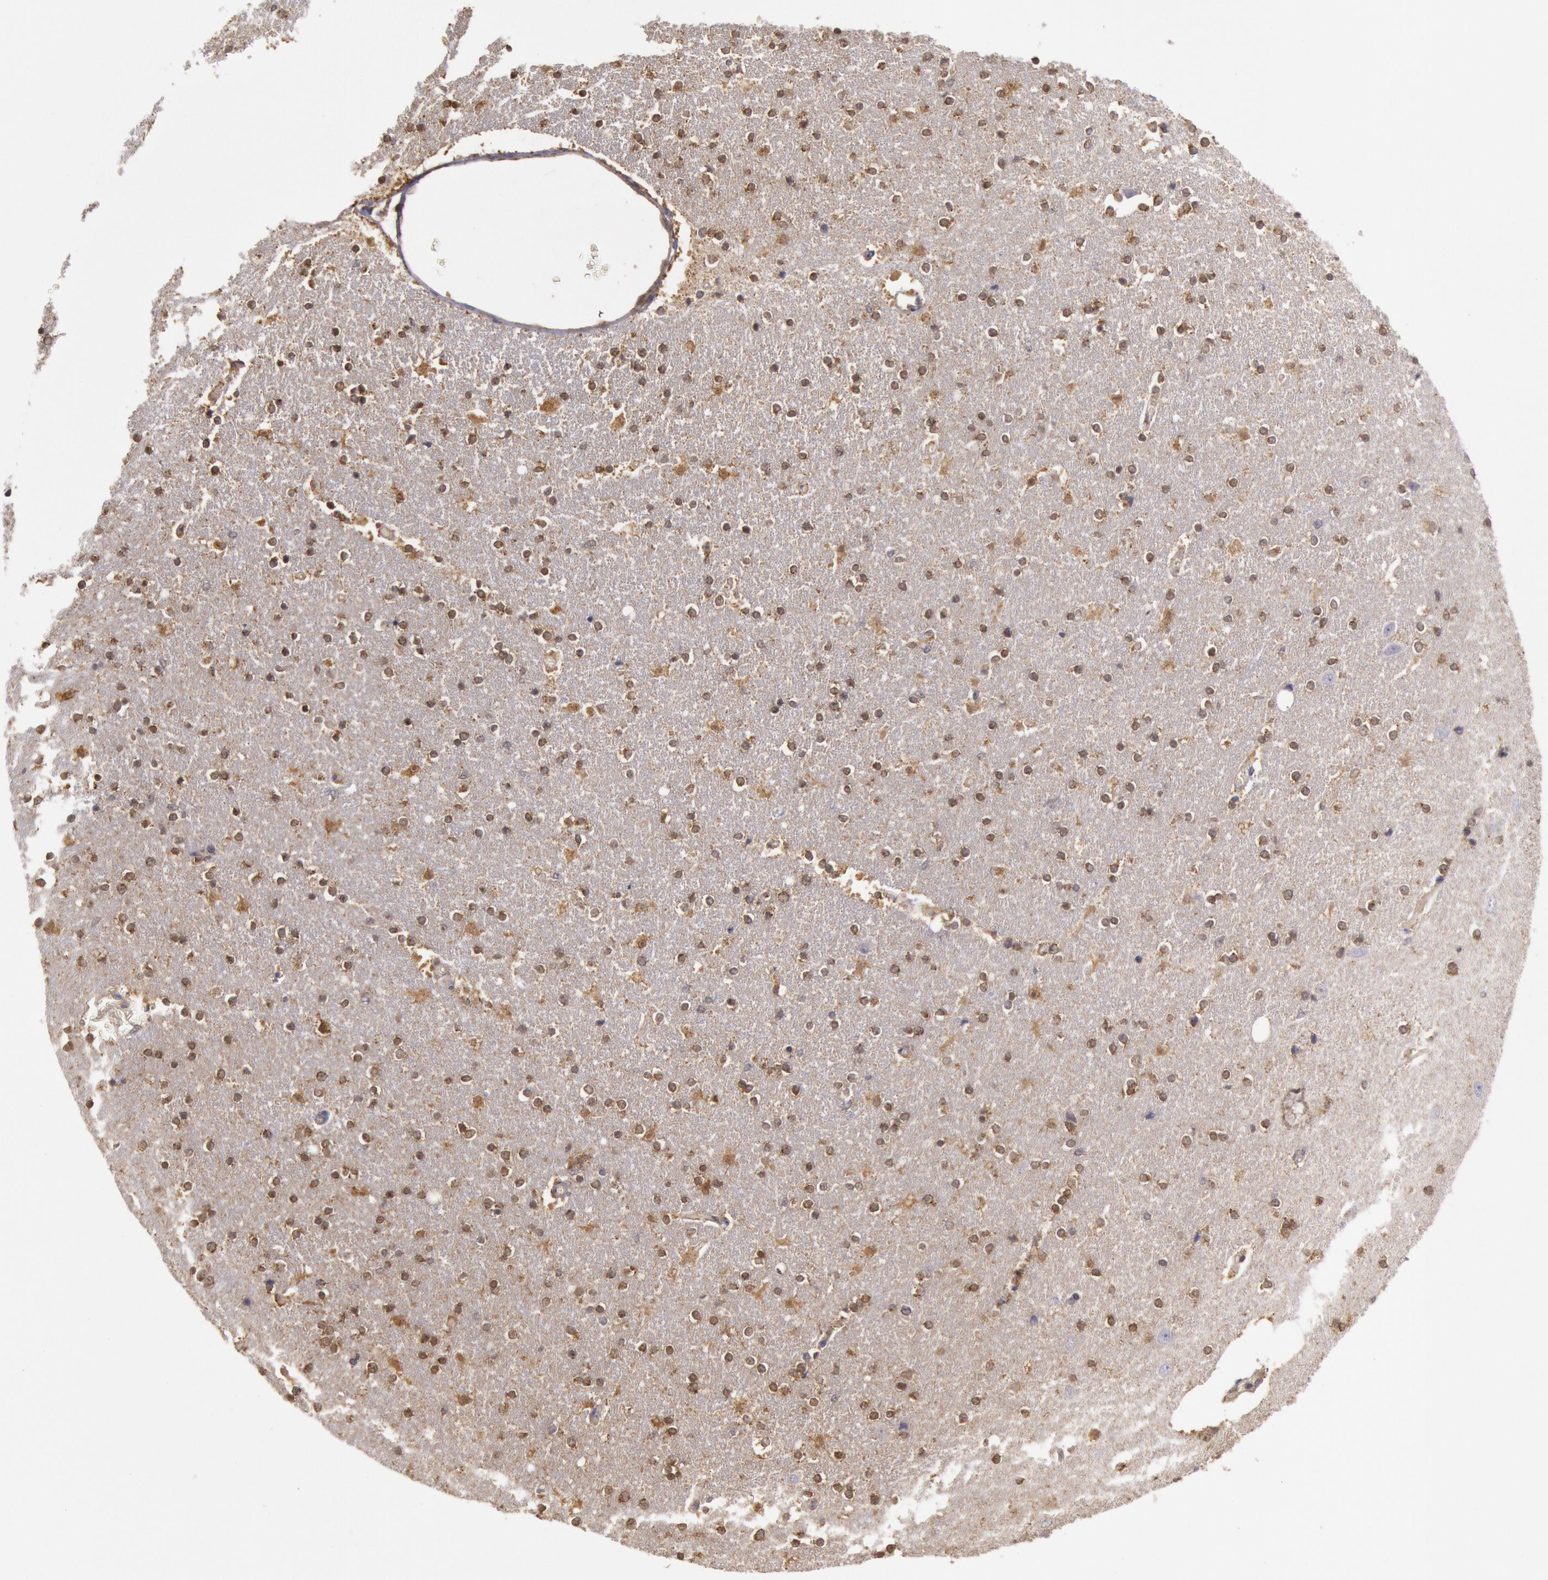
{"staining": {"intensity": "moderate", "quantity": ">75%", "location": "cytoplasmic/membranous"}, "tissue": "caudate", "cell_type": "Glial cells", "image_type": "normal", "snomed": [{"axis": "morphology", "description": "Normal tissue, NOS"}, {"axis": "topography", "description": "Lateral ventricle wall"}], "caption": "A micrograph of human caudate stained for a protein shows moderate cytoplasmic/membranous brown staining in glial cells.", "gene": "MPST", "patient": {"sex": "female", "age": 54}}